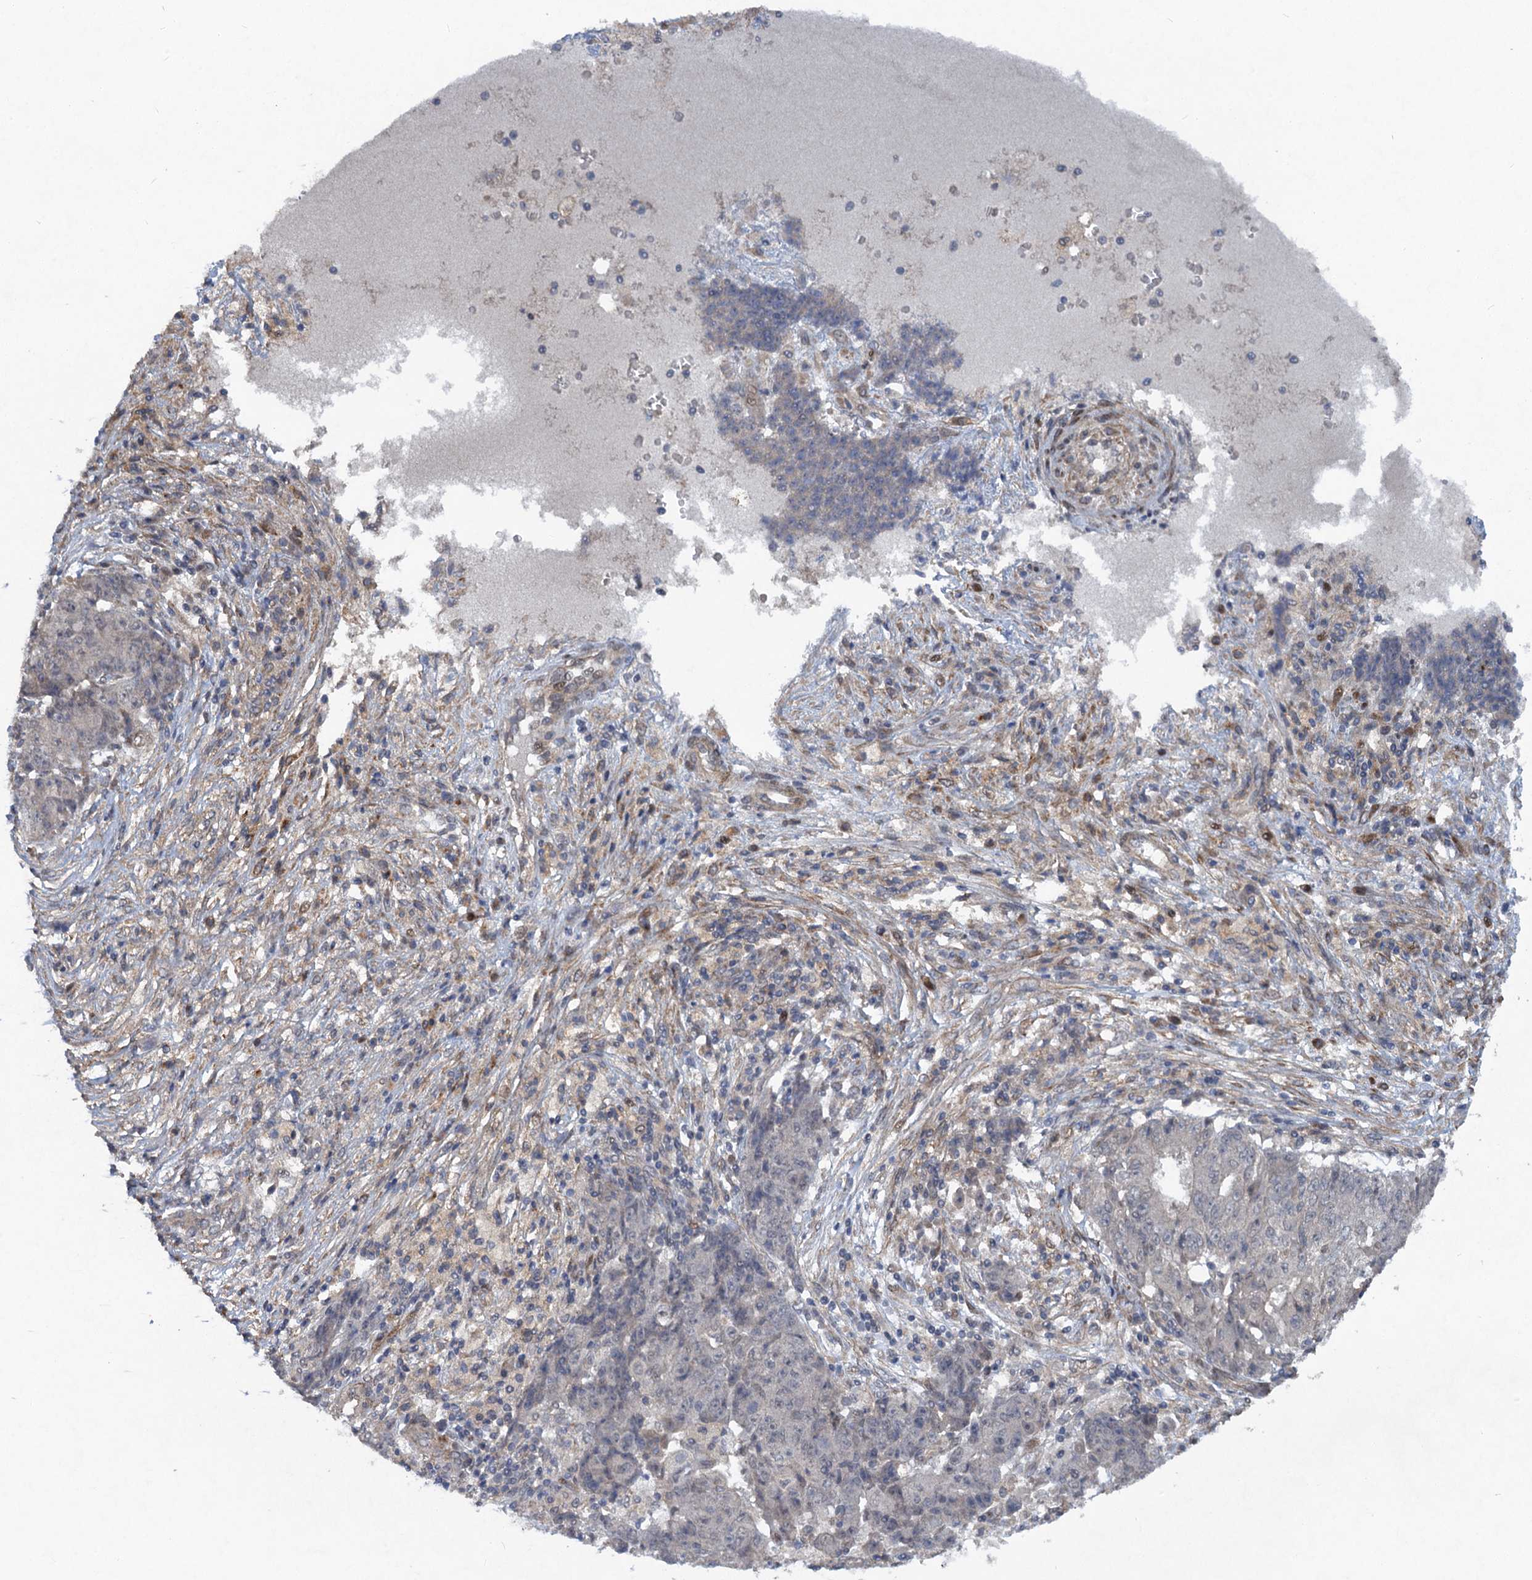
{"staining": {"intensity": "negative", "quantity": "none", "location": "none"}, "tissue": "ovarian cancer", "cell_type": "Tumor cells", "image_type": "cancer", "snomed": [{"axis": "morphology", "description": "Carcinoma, endometroid"}, {"axis": "topography", "description": "Ovary"}], "caption": "The IHC micrograph has no significant positivity in tumor cells of ovarian cancer (endometroid carcinoma) tissue. (Brightfield microscopy of DAB immunohistochemistry (IHC) at high magnification).", "gene": "NUDT22", "patient": {"sex": "female", "age": 42}}